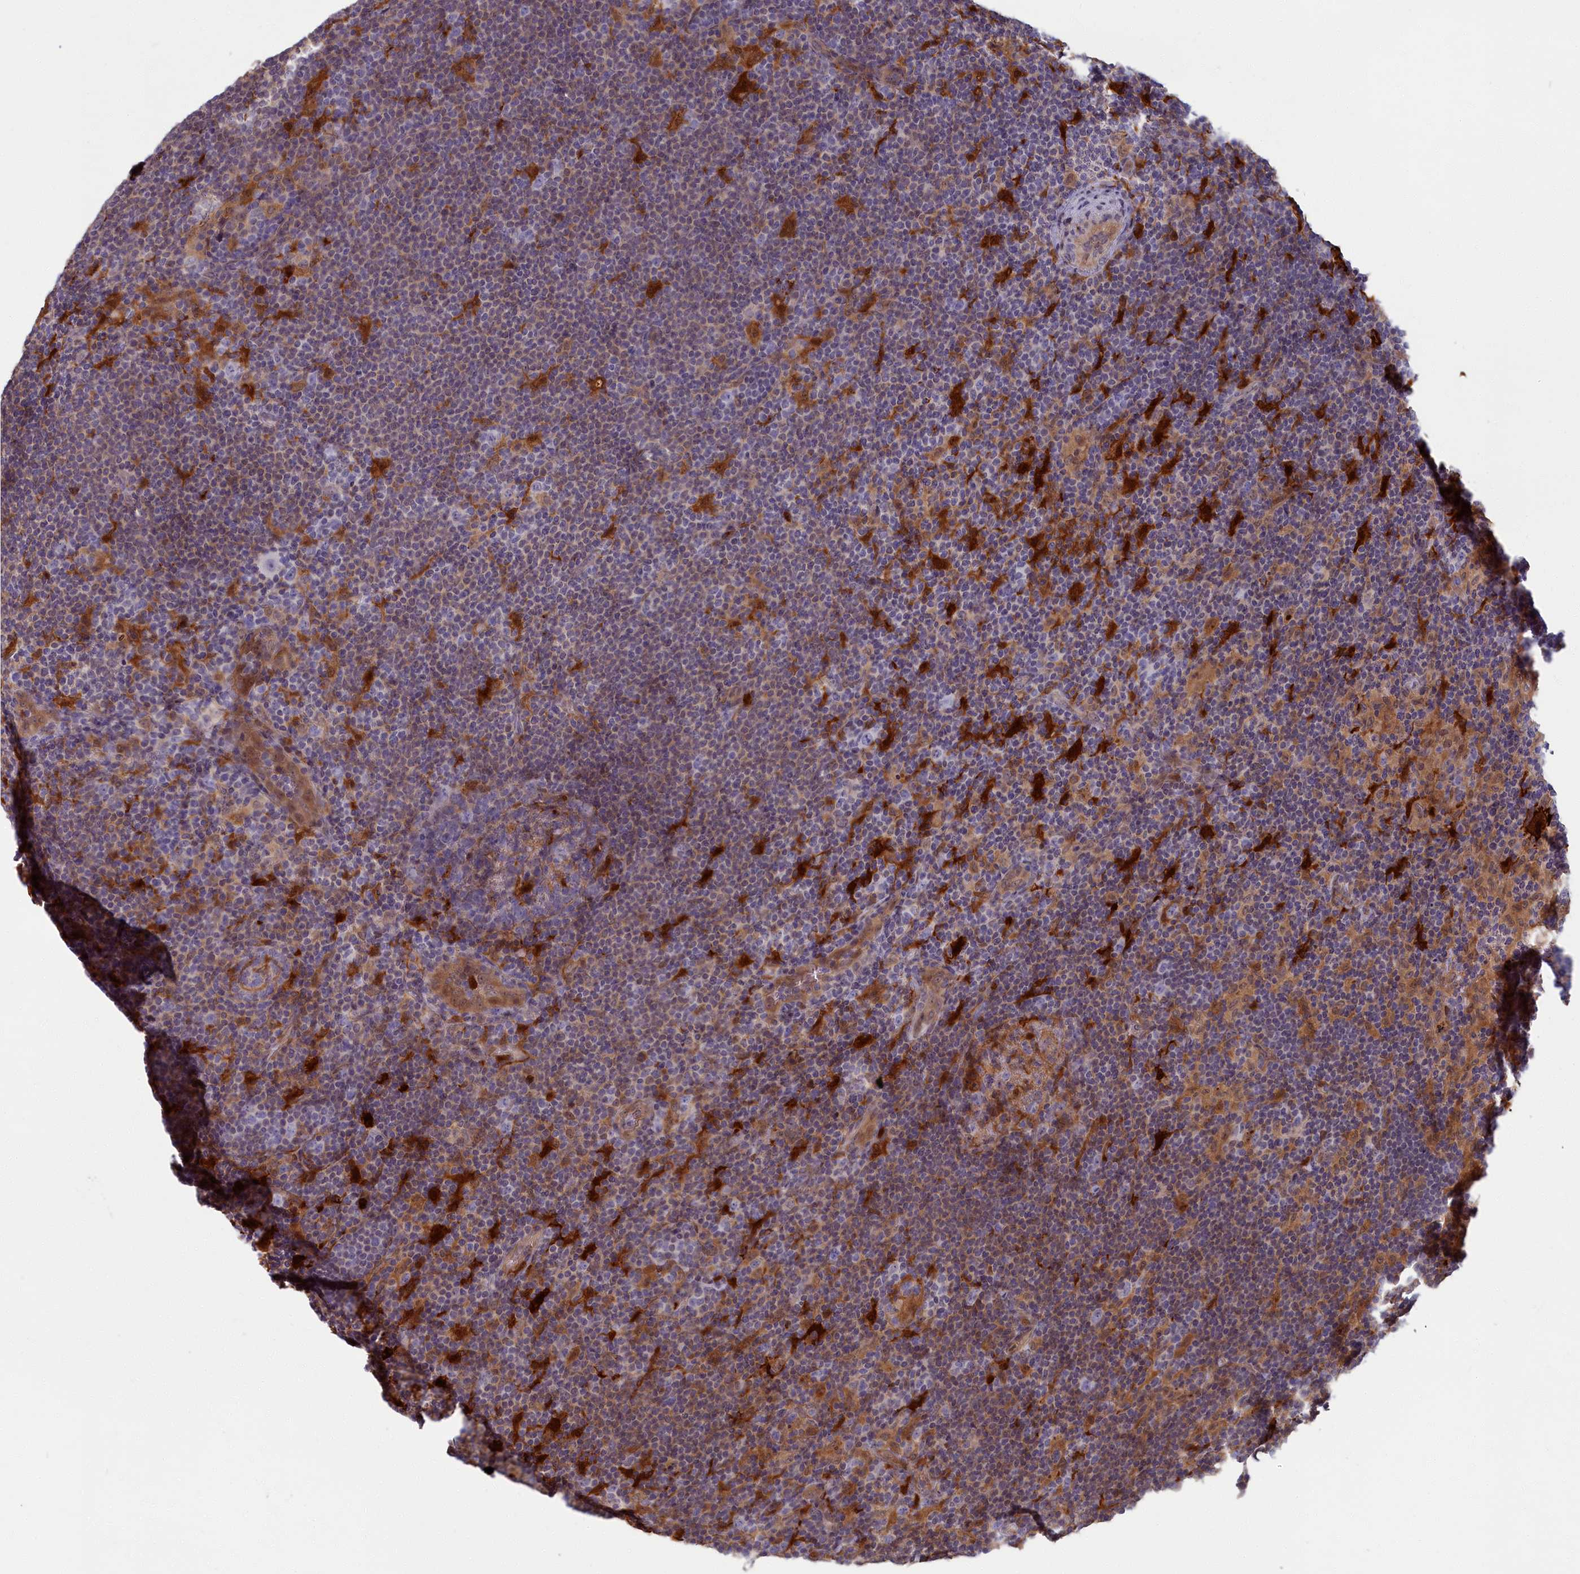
{"staining": {"intensity": "negative", "quantity": "none", "location": "none"}, "tissue": "lymphoma", "cell_type": "Tumor cells", "image_type": "cancer", "snomed": [{"axis": "morphology", "description": "Hodgkin's disease, NOS"}, {"axis": "topography", "description": "Lymph node"}], "caption": "Immunohistochemical staining of lymphoma shows no significant staining in tumor cells.", "gene": "BLVRB", "patient": {"sex": "female", "age": 57}}